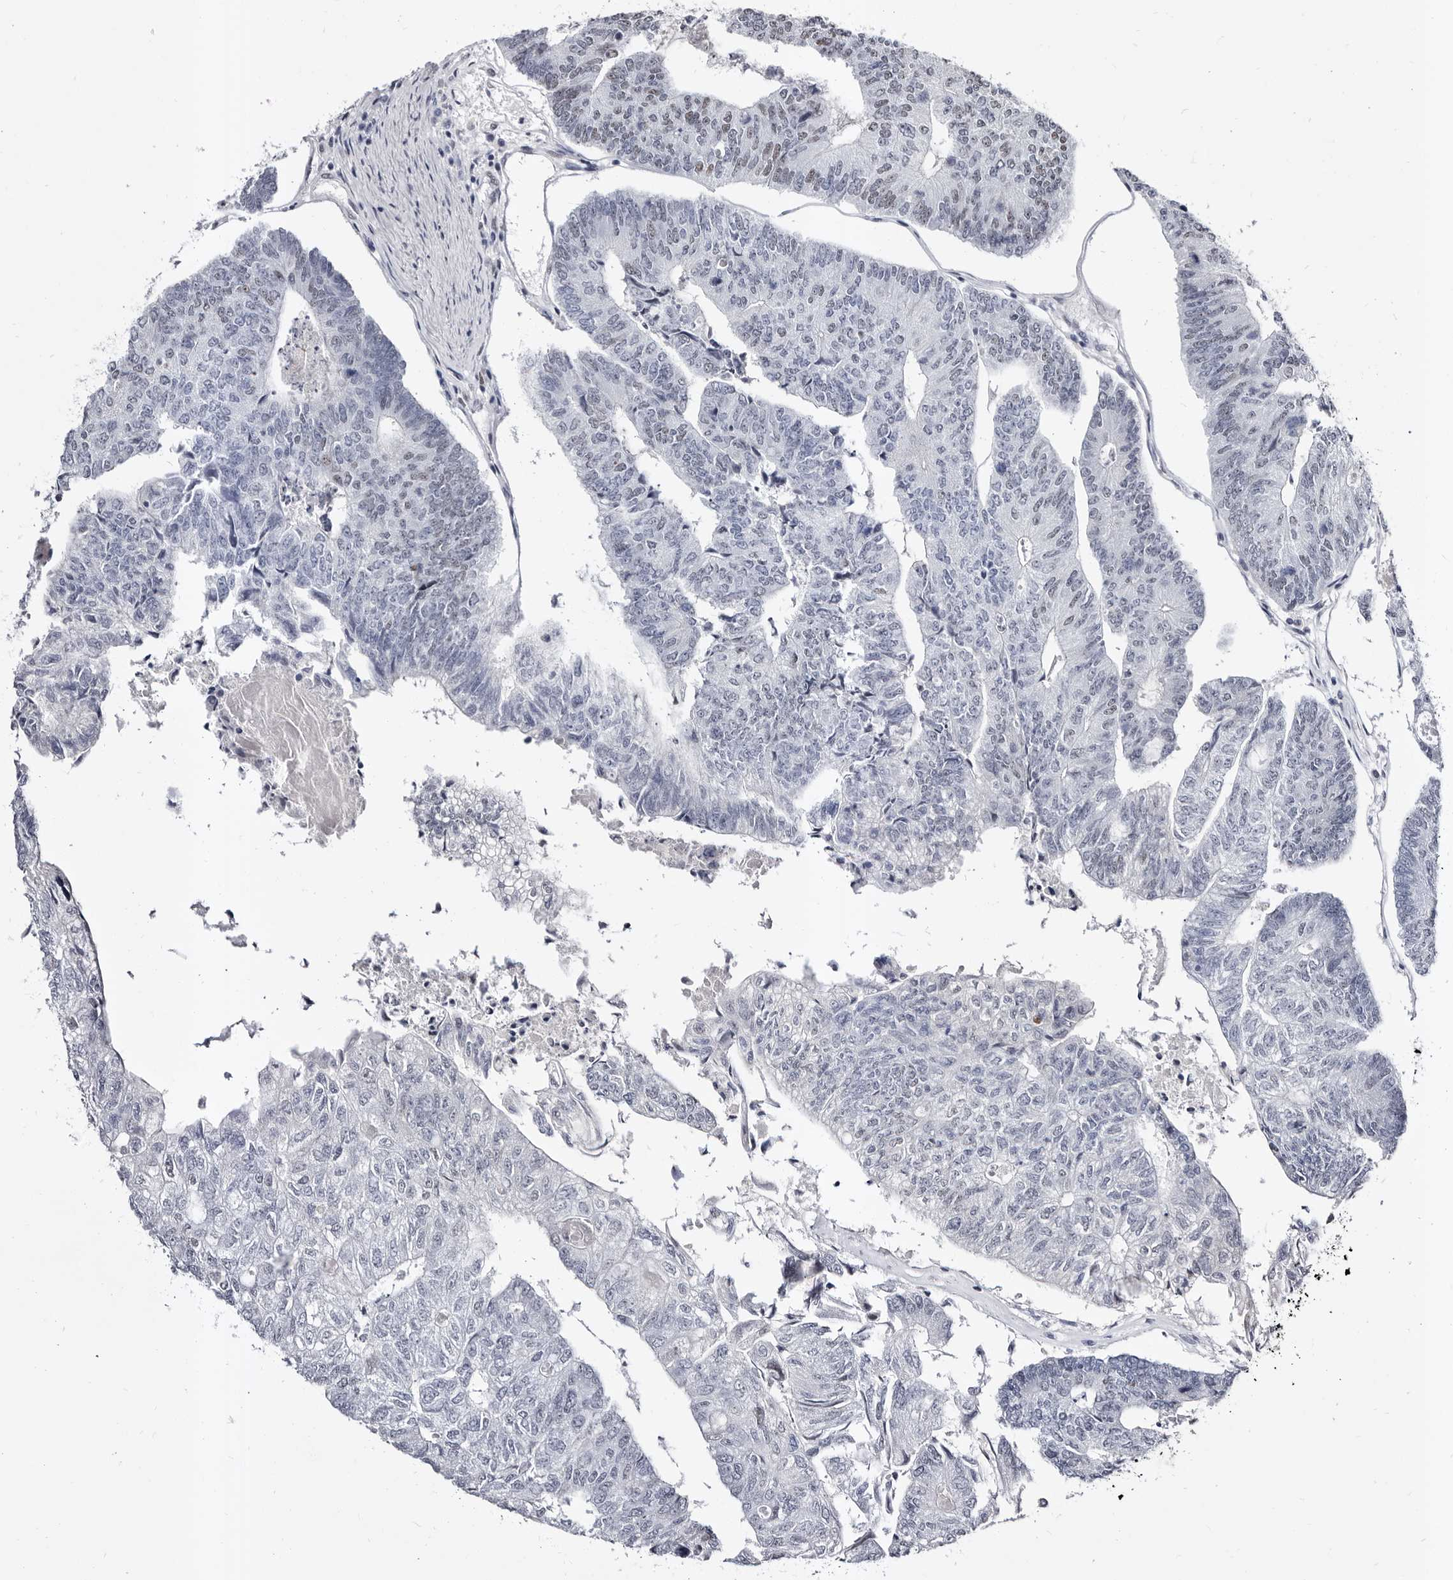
{"staining": {"intensity": "negative", "quantity": "none", "location": "none"}, "tissue": "colorectal cancer", "cell_type": "Tumor cells", "image_type": "cancer", "snomed": [{"axis": "morphology", "description": "Adenocarcinoma, NOS"}, {"axis": "topography", "description": "Colon"}], "caption": "This is an immunohistochemistry (IHC) micrograph of colorectal cancer. There is no staining in tumor cells.", "gene": "ZNF326", "patient": {"sex": "female", "age": 67}}